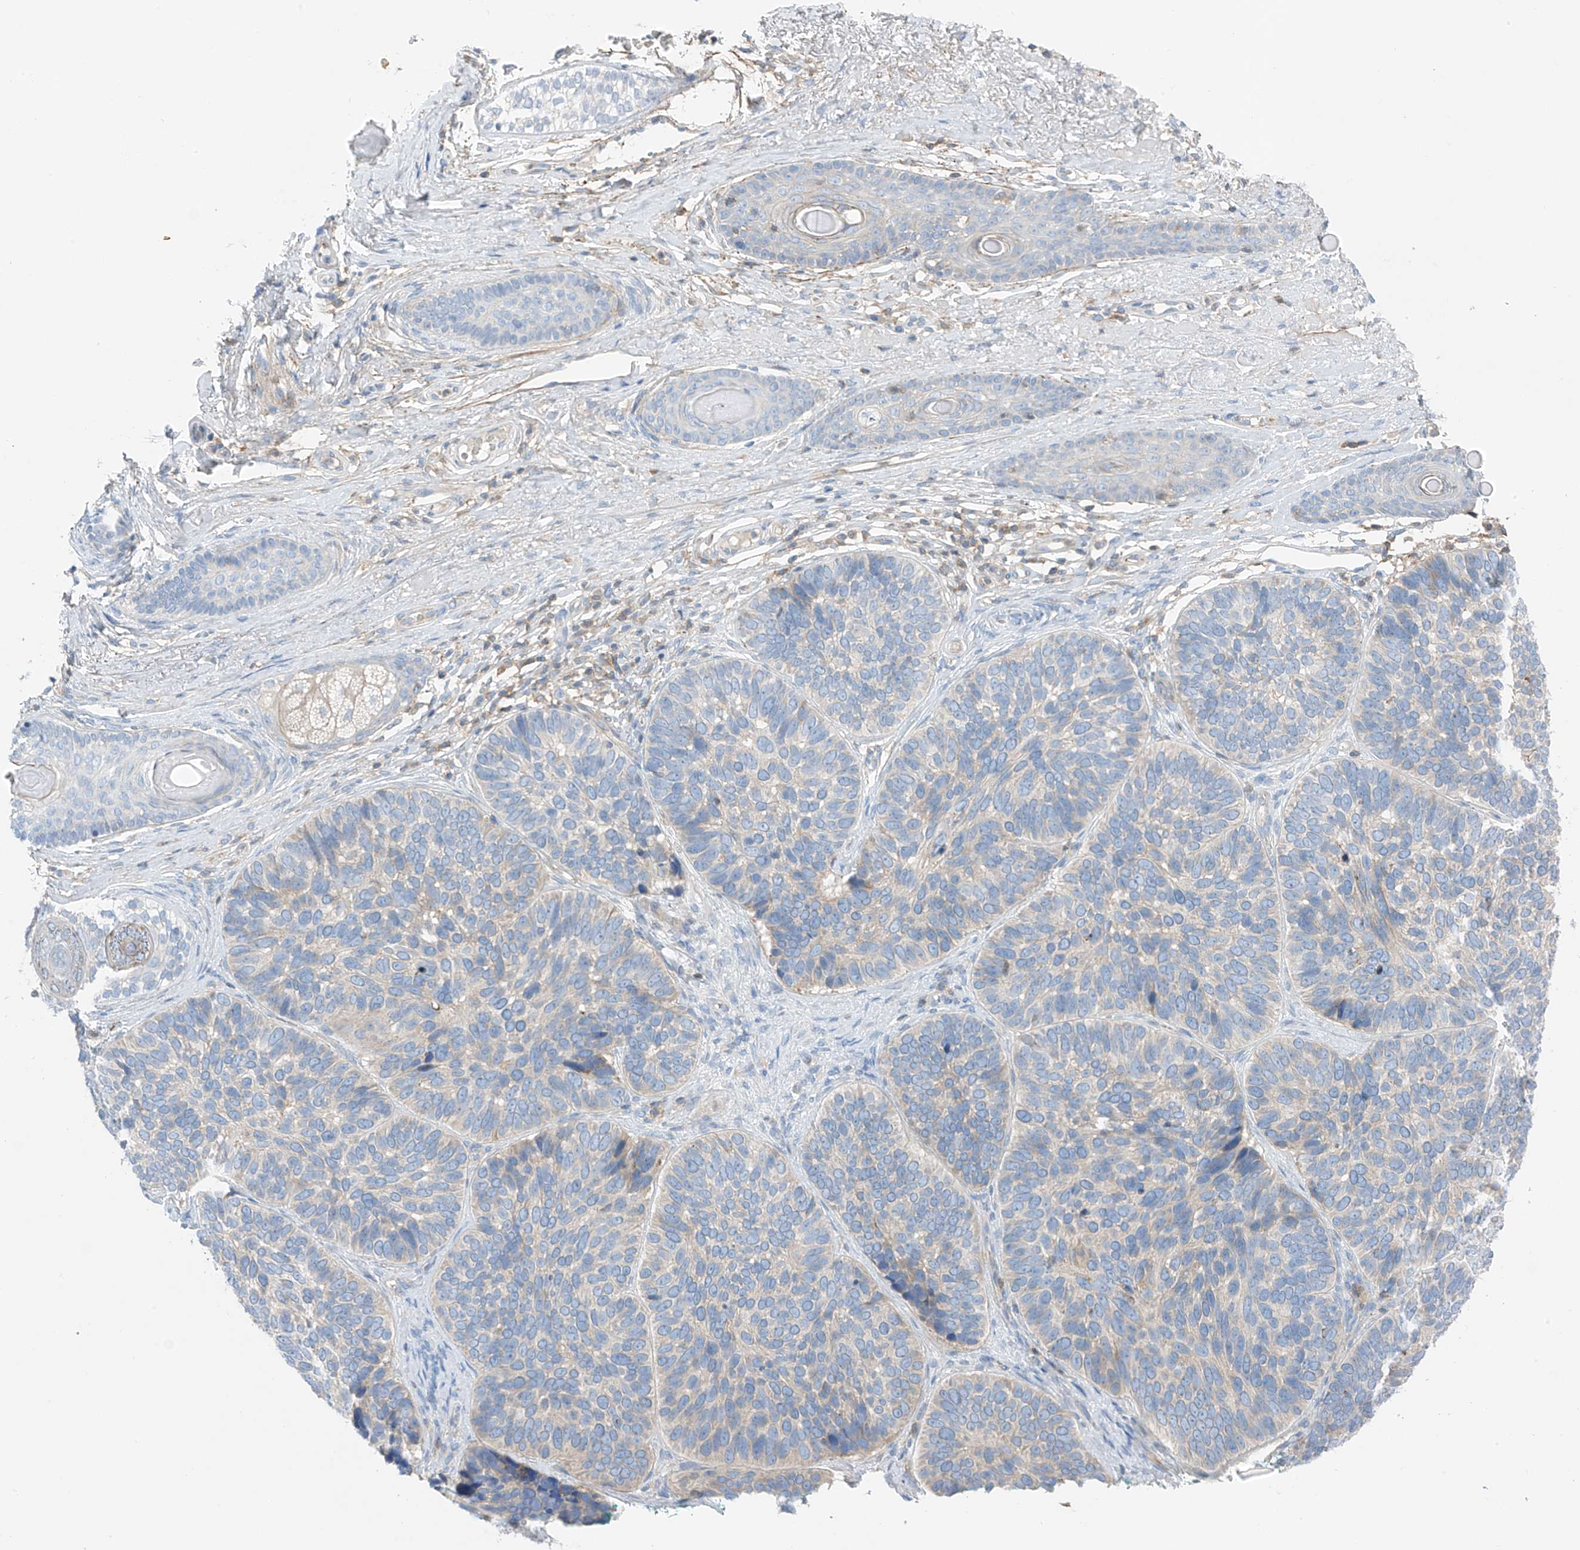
{"staining": {"intensity": "negative", "quantity": "none", "location": "none"}, "tissue": "skin cancer", "cell_type": "Tumor cells", "image_type": "cancer", "snomed": [{"axis": "morphology", "description": "Basal cell carcinoma"}, {"axis": "topography", "description": "Skin"}], "caption": "The immunohistochemistry histopathology image has no significant positivity in tumor cells of skin cancer tissue.", "gene": "NALCN", "patient": {"sex": "male", "age": 62}}